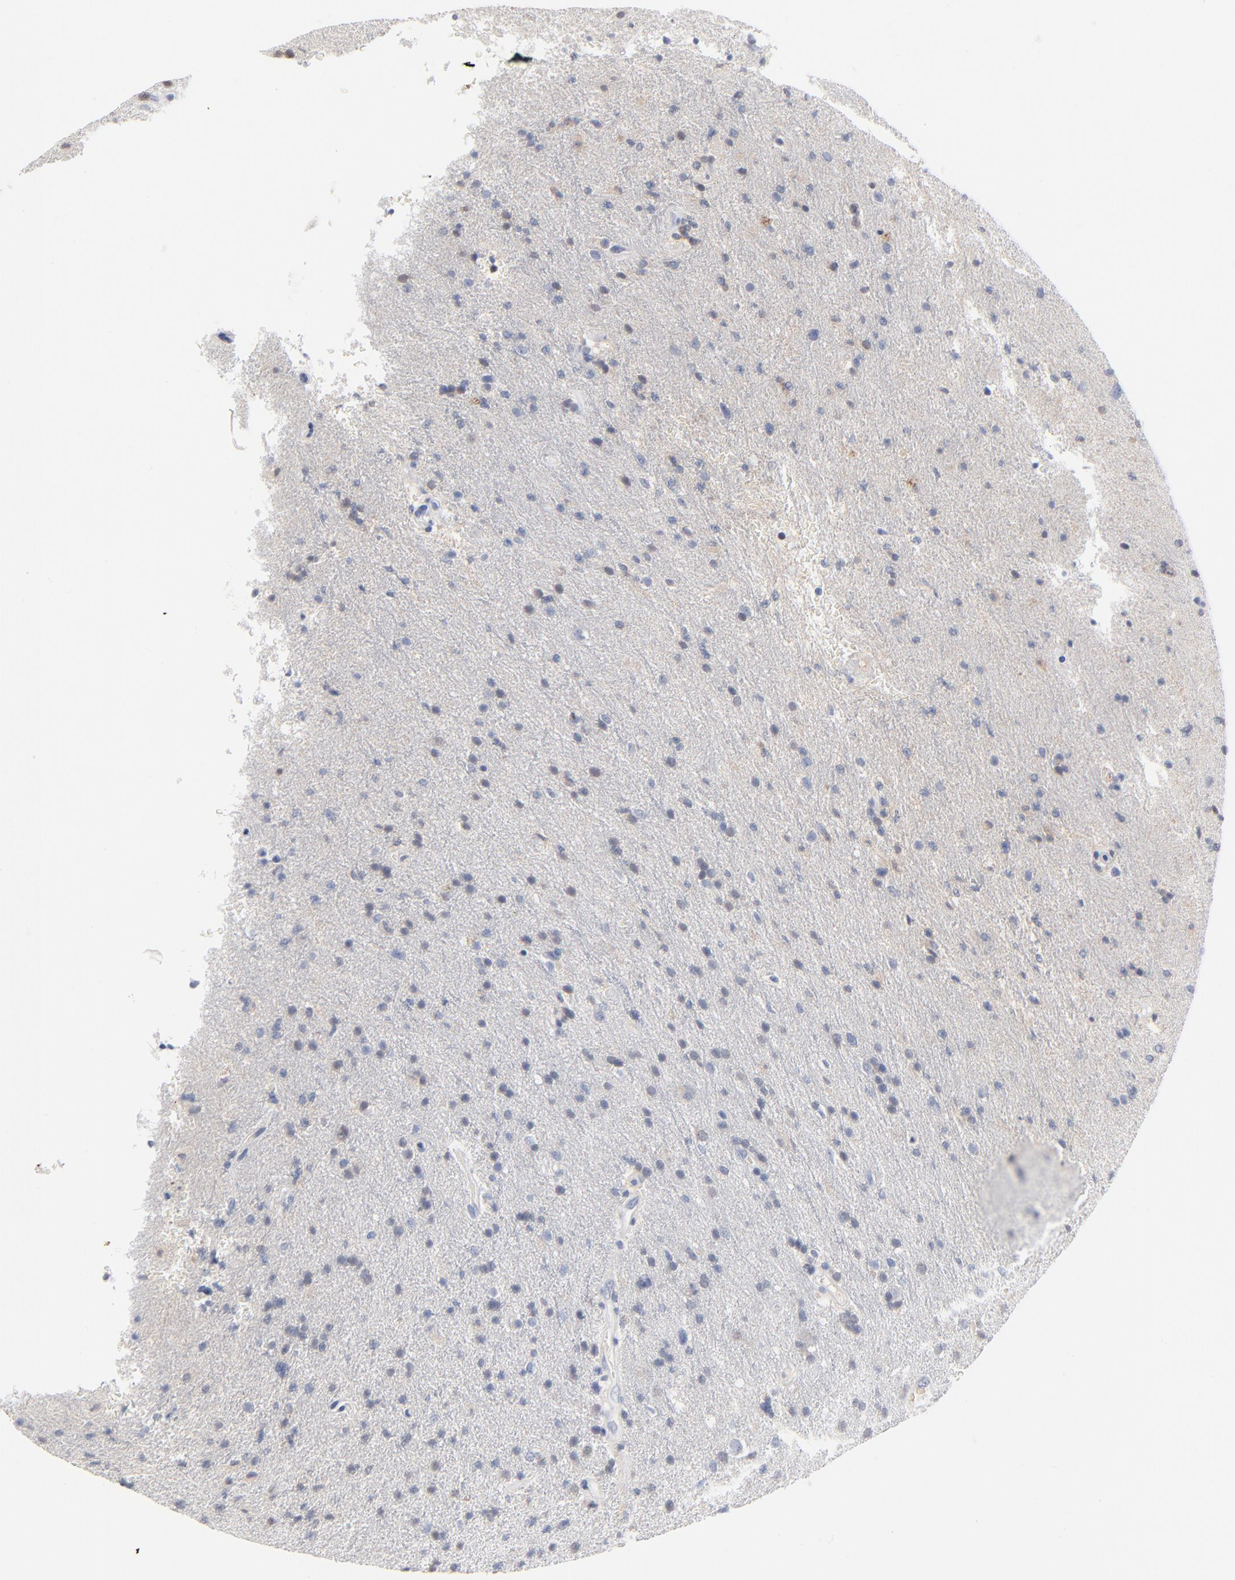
{"staining": {"intensity": "negative", "quantity": "none", "location": "none"}, "tissue": "glioma", "cell_type": "Tumor cells", "image_type": "cancer", "snomed": [{"axis": "morphology", "description": "Glioma, malignant, High grade"}, {"axis": "topography", "description": "Brain"}], "caption": "Immunohistochemical staining of high-grade glioma (malignant) demonstrates no significant staining in tumor cells.", "gene": "SERPINA4", "patient": {"sex": "male", "age": 33}}